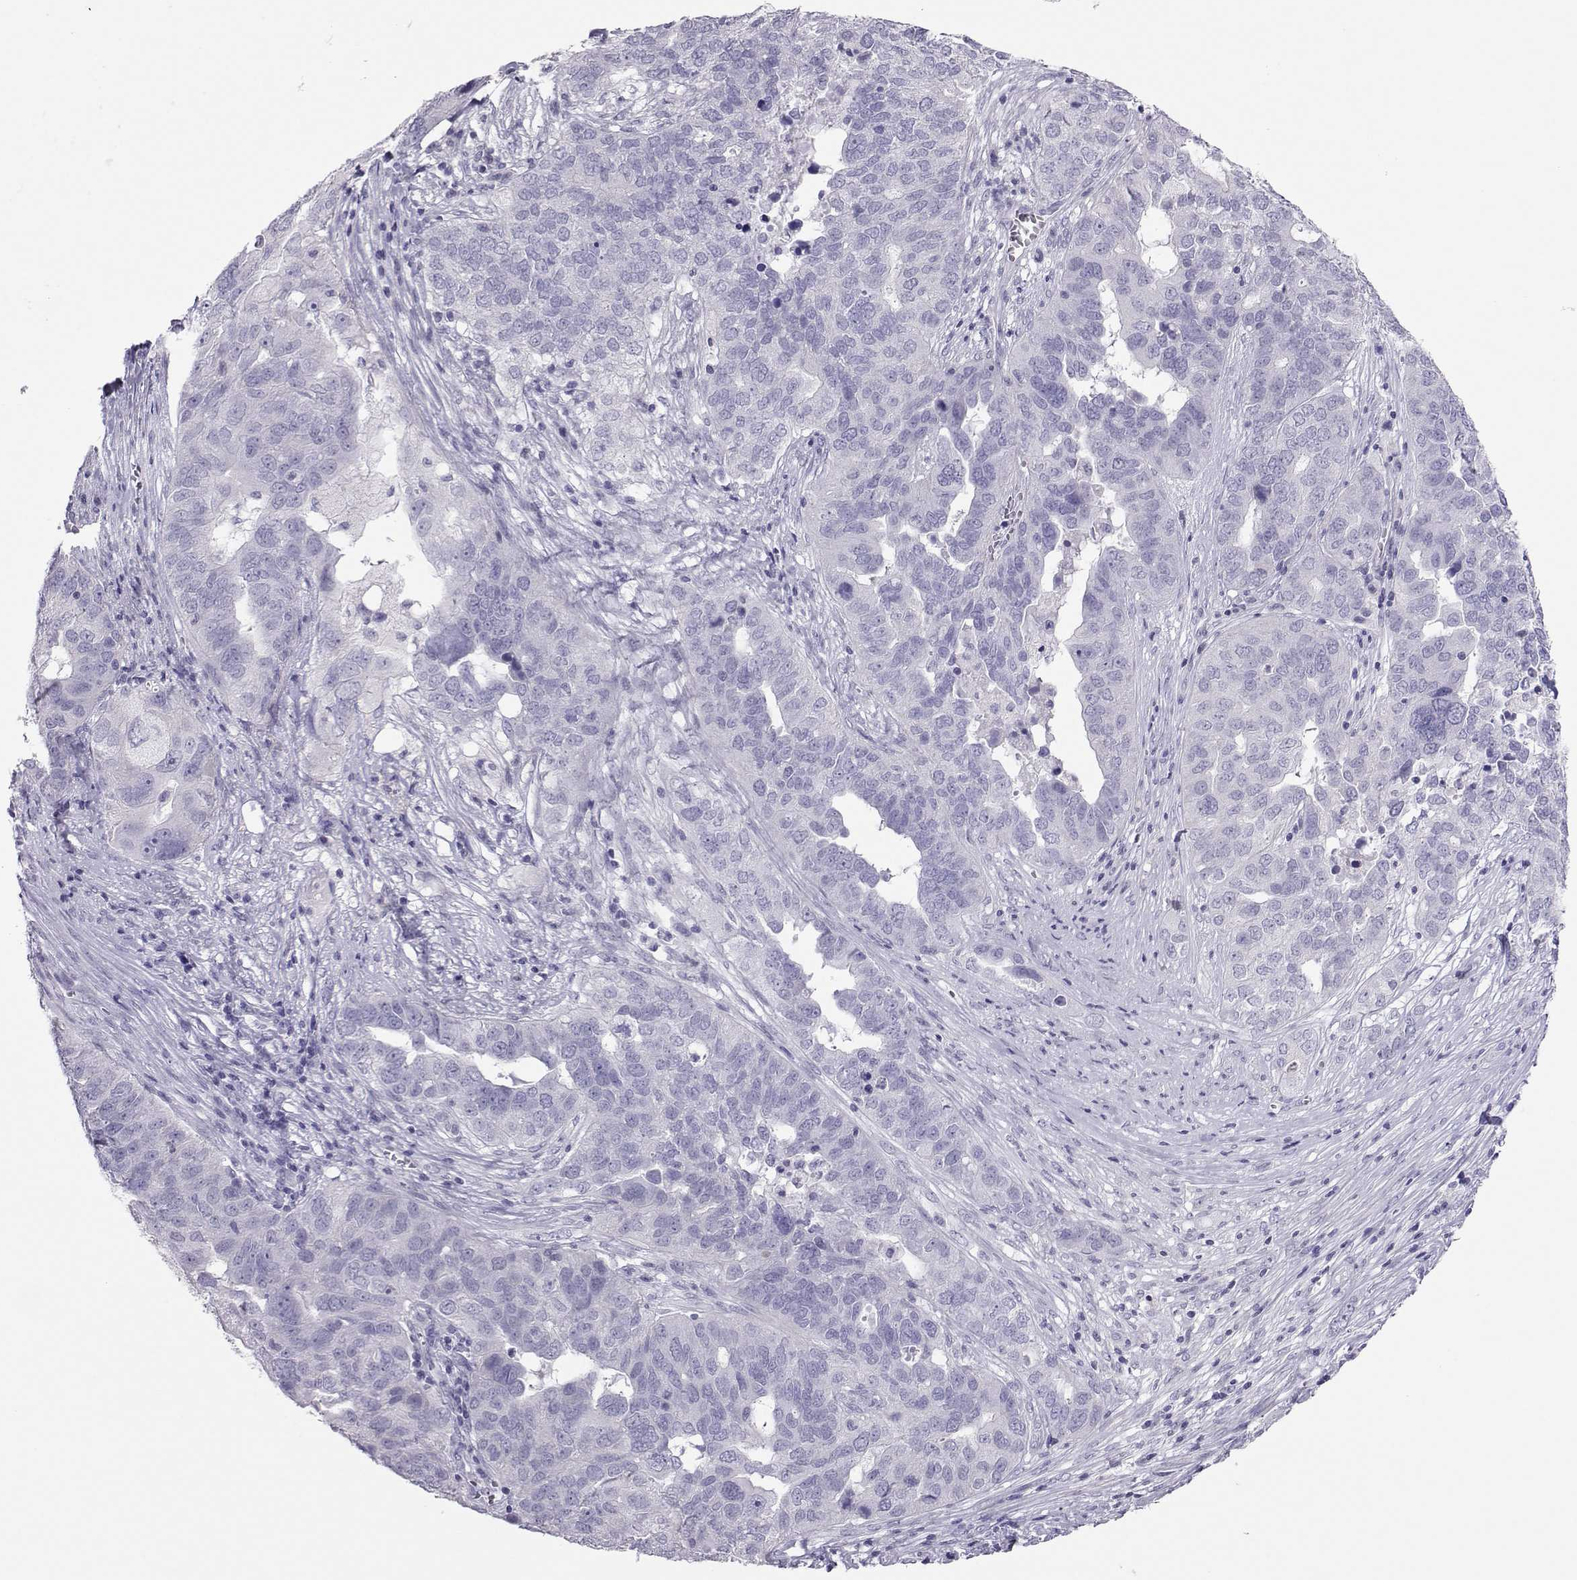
{"staining": {"intensity": "negative", "quantity": "none", "location": "none"}, "tissue": "ovarian cancer", "cell_type": "Tumor cells", "image_type": "cancer", "snomed": [{"axis": "morphology", "description": "Carcinoma, endometroid"}, {"axis": "topography", "description": "Soft tissue"}, {"axis": "topography", "description": "Ovary"}], "caption": "Immunohistochemistry (IHC) of endometroid carcinoma (ovarian) demonstrates no expression in tumor cells. (Immunohistochemistry, brightfield microscopy, high magnification).", "gene": "TRPM7", "patient": {"sex": "female", "age": 52}}